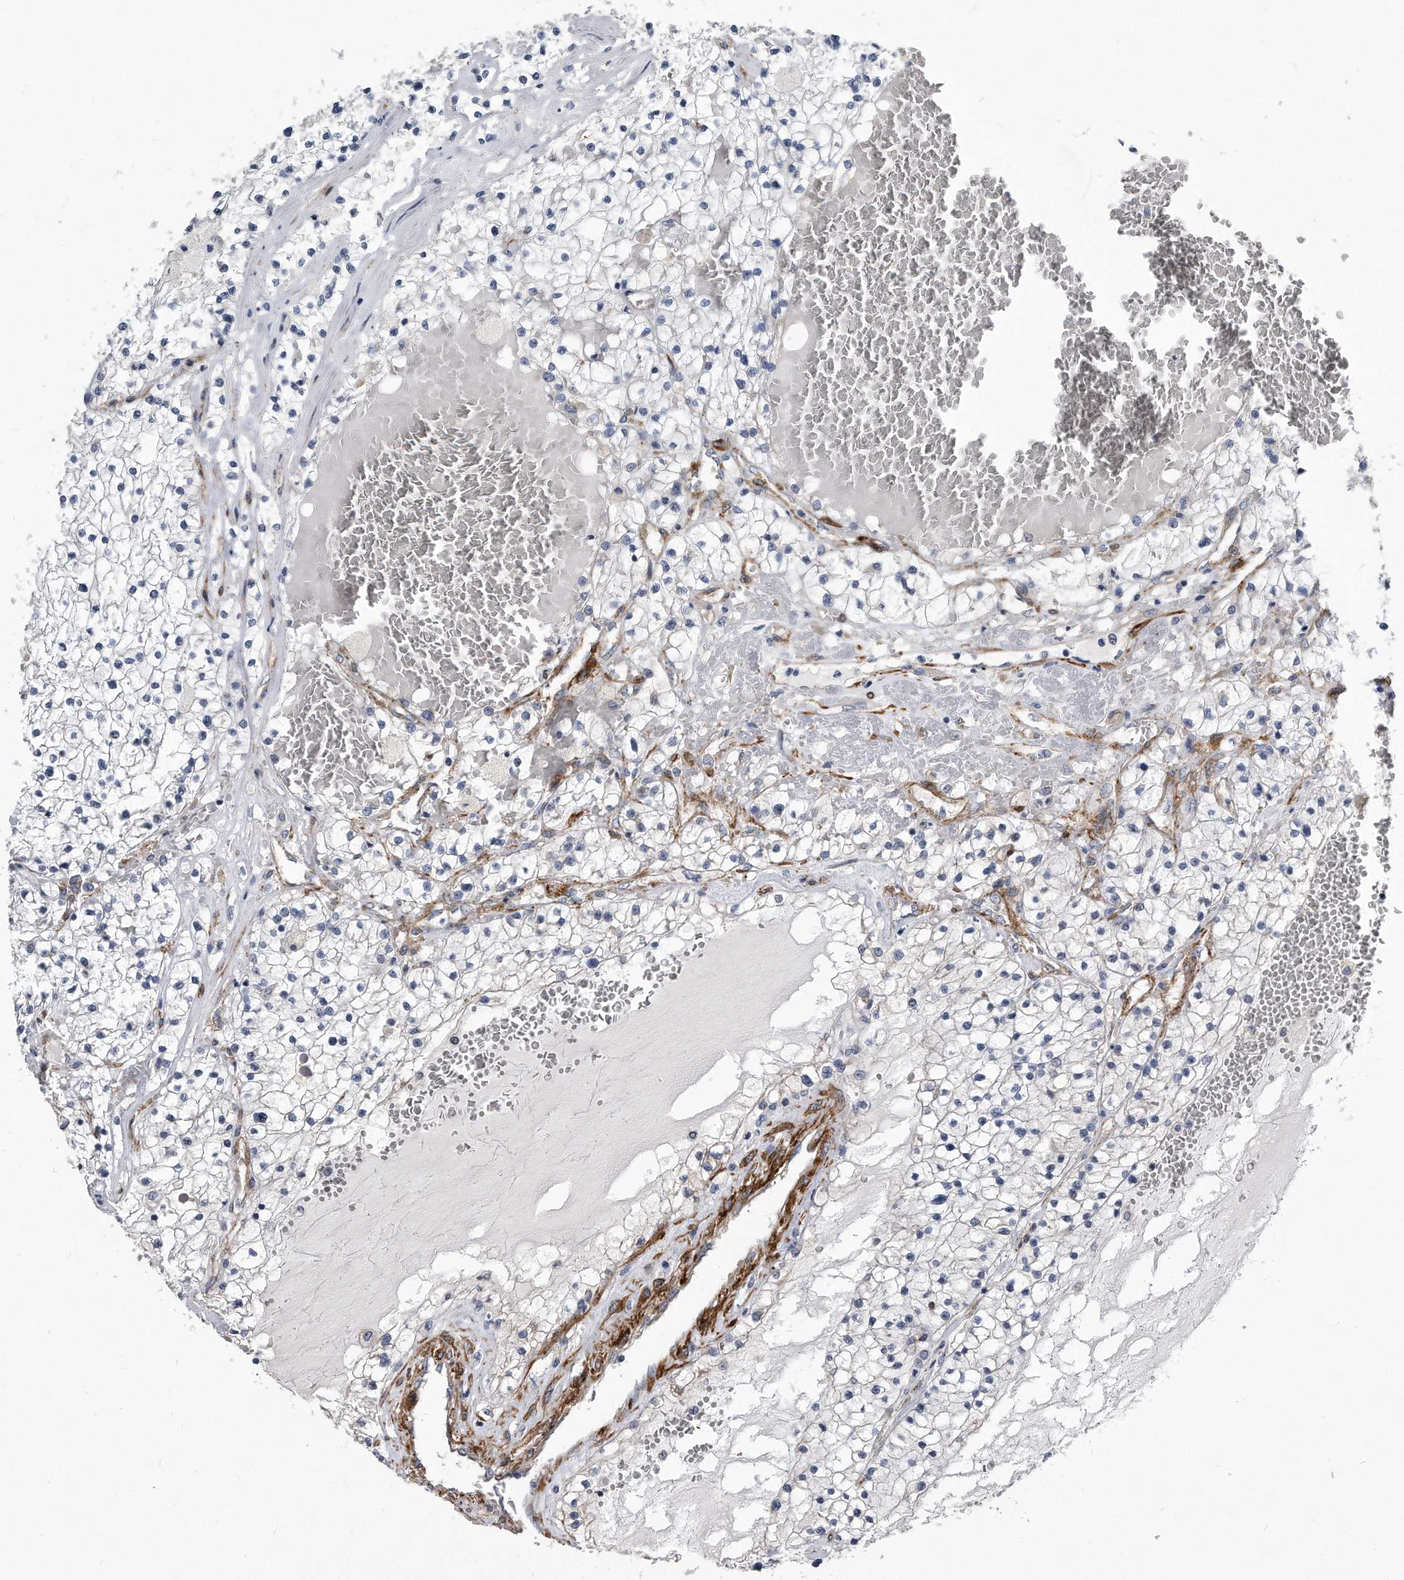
{"staining": {"intensity": "negative", "quantity": "none", "location": "none"}, "tissue": "renal cancer", "cell_type": "Tumor cells", "image_type": "cancer", "snomed": [{"axis": "morphology", "description": "Normal tissue, NOS"}, {"axis": "morphology", "description": "Adenocarcinoma, NOS"}, {"axis": "topography", "description": "Kidney"}], "caption": "Immunohistochemistry image of adenocarcinoma (renal) stained for a protein (brown), which exhibits no staining in tumor cells. (DAB (3,3'-diaminobenzidine) immunohistochemistry (IHC) visualized using brightfield microscopy, high magnification).", "gene": "EIF2B4", "patient": {"sex": "male", "age": 68}}